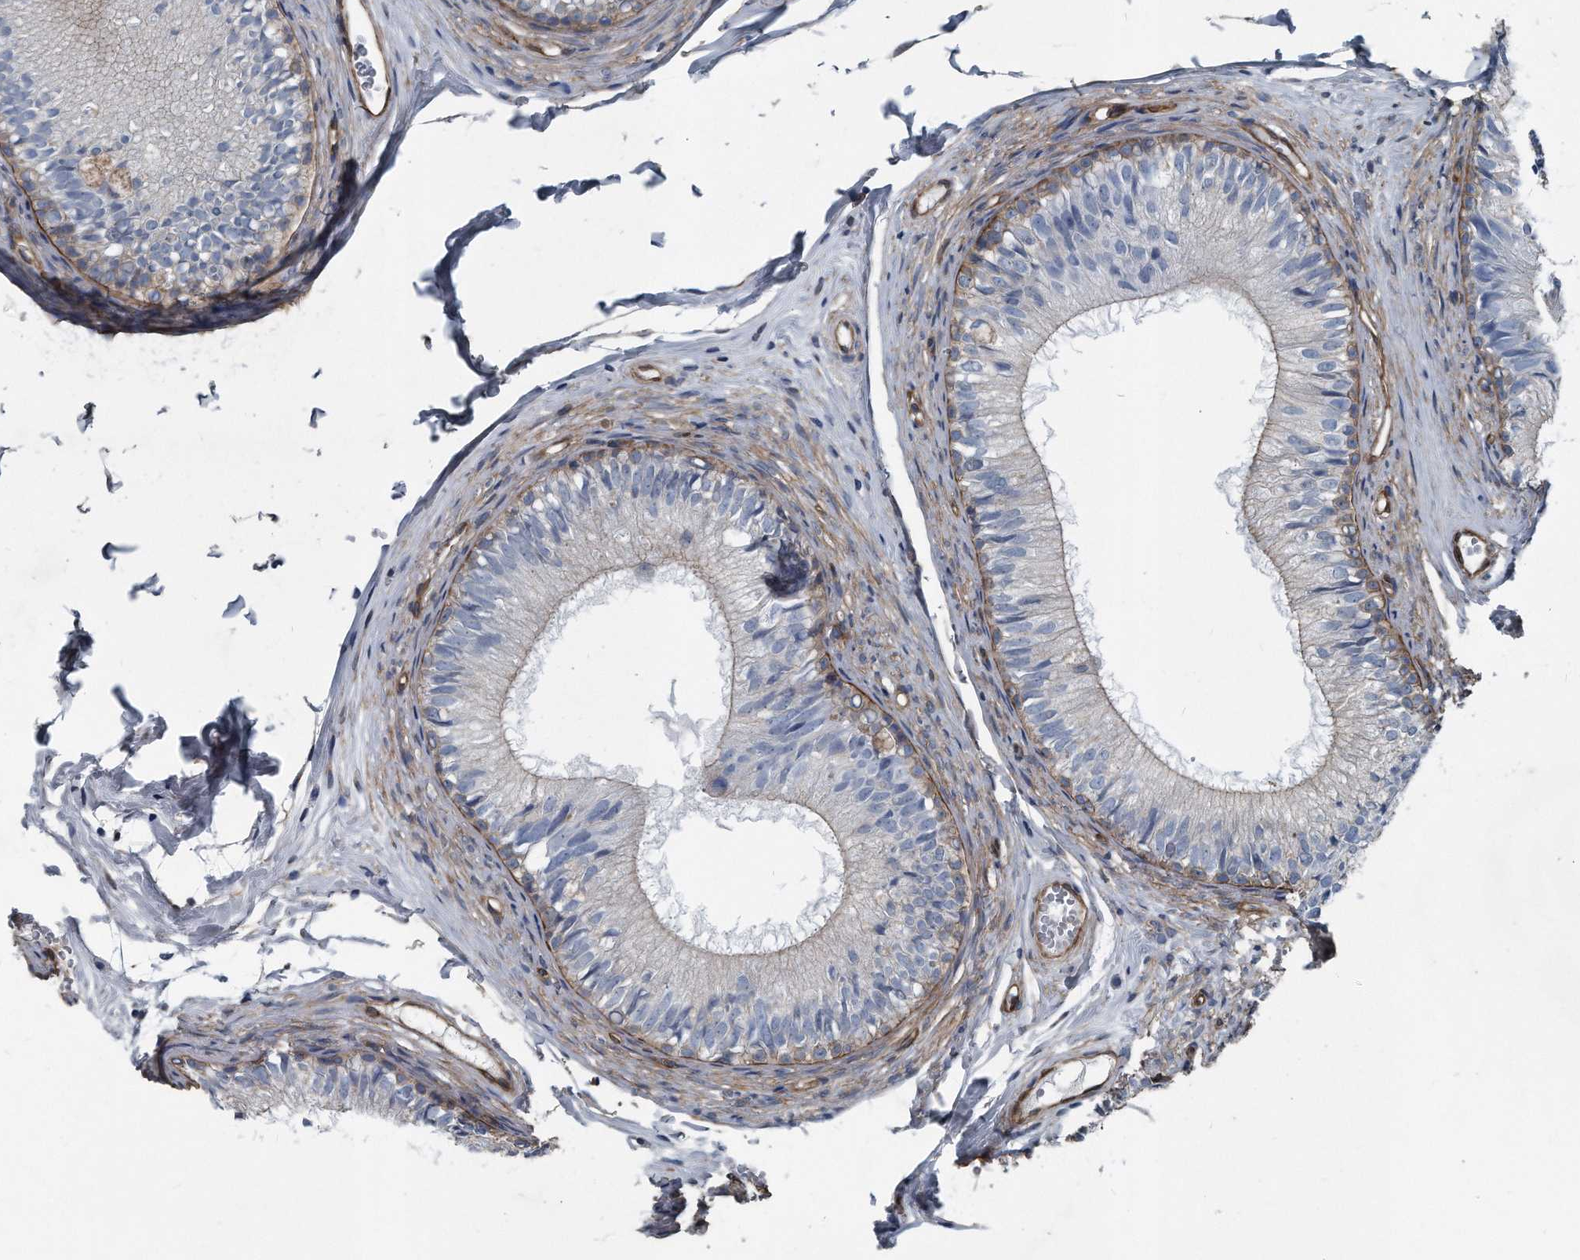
{"staining": {"intensity": "moderate", "quantity": "<25%", "location": "cytoplasmic/membranous"}, "tissue": "epididymis", "cell_type": "Glandular cells", "image_type": "normal", "snomed": [{"axis": "morphology", "description": "Normal tissue, NOS"}, {"axis": "morphology", "description": "Seminoma in situ"}, {"axis": "topography", "description": "Testis"}, {"axis": "topography", "description": "Epididymis"}], "caption": "About <25% of glandular cells in unremarkable human epididymis show moderate cytoplasmic/membranous protein expression as visualized by brown immunohistochemical staining.", "gene": "PLEC", "patient": {"sex": "male", "age": 28}}